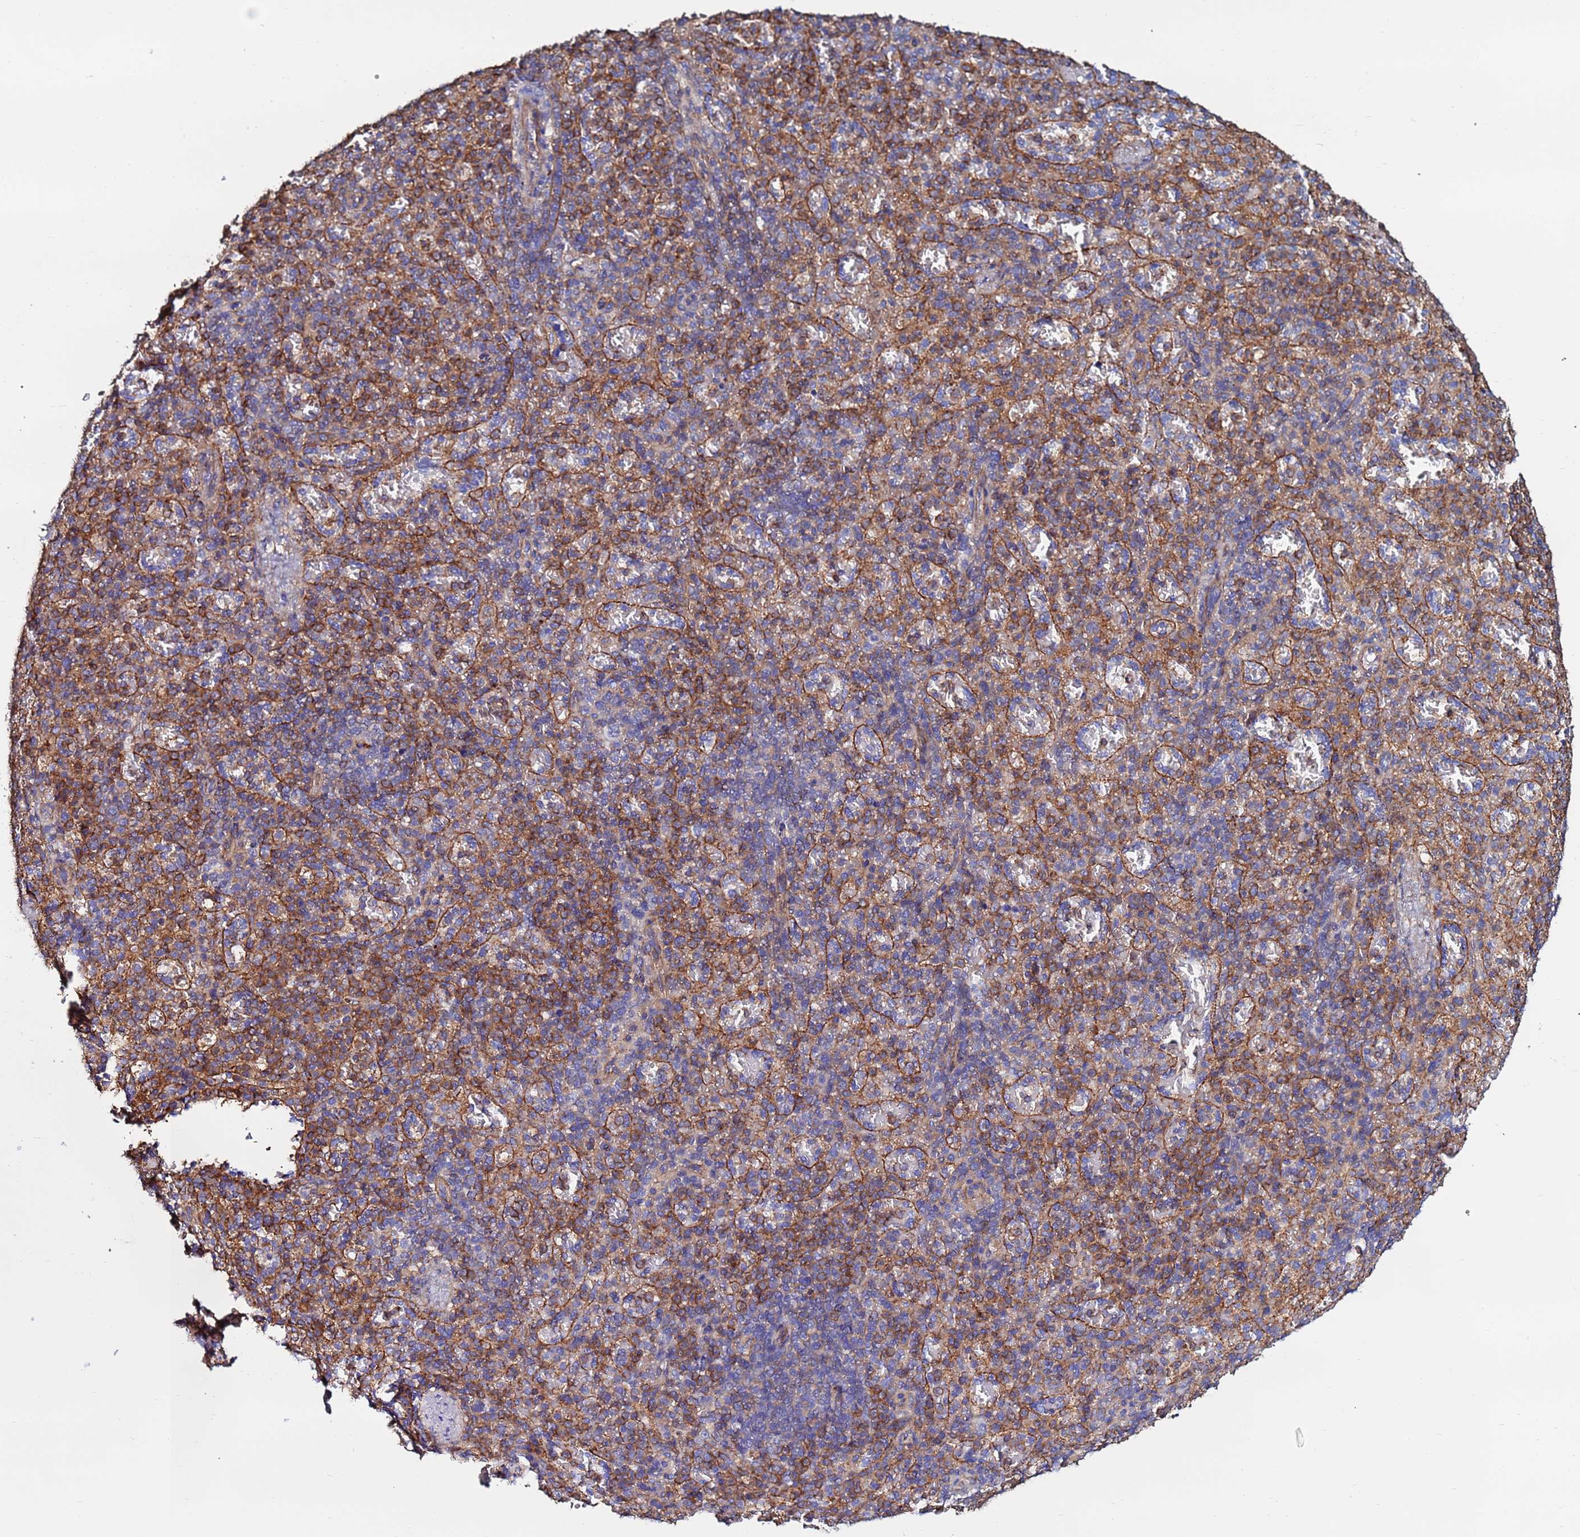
{"staining": {"intensity": "moderate", "quantity": "25%-75%", "location": "cytoplasmic/membranous"}, "tissue": "spleen", "cell_type": "Cells in red pulp", "image_type": "normal", "snomed": [{"axis": "morphology", "description": "Normal tissue, NOS"}, {"axis": "topography", "description": "Spleen"}], "caption": "Cells in red pulp display moderate cytoplasmic/membranous staining in about 25%-75% of cells in unremarkable spleen.", "gene": "POTEE", "patient": {"sex": "female", "age": 74}}